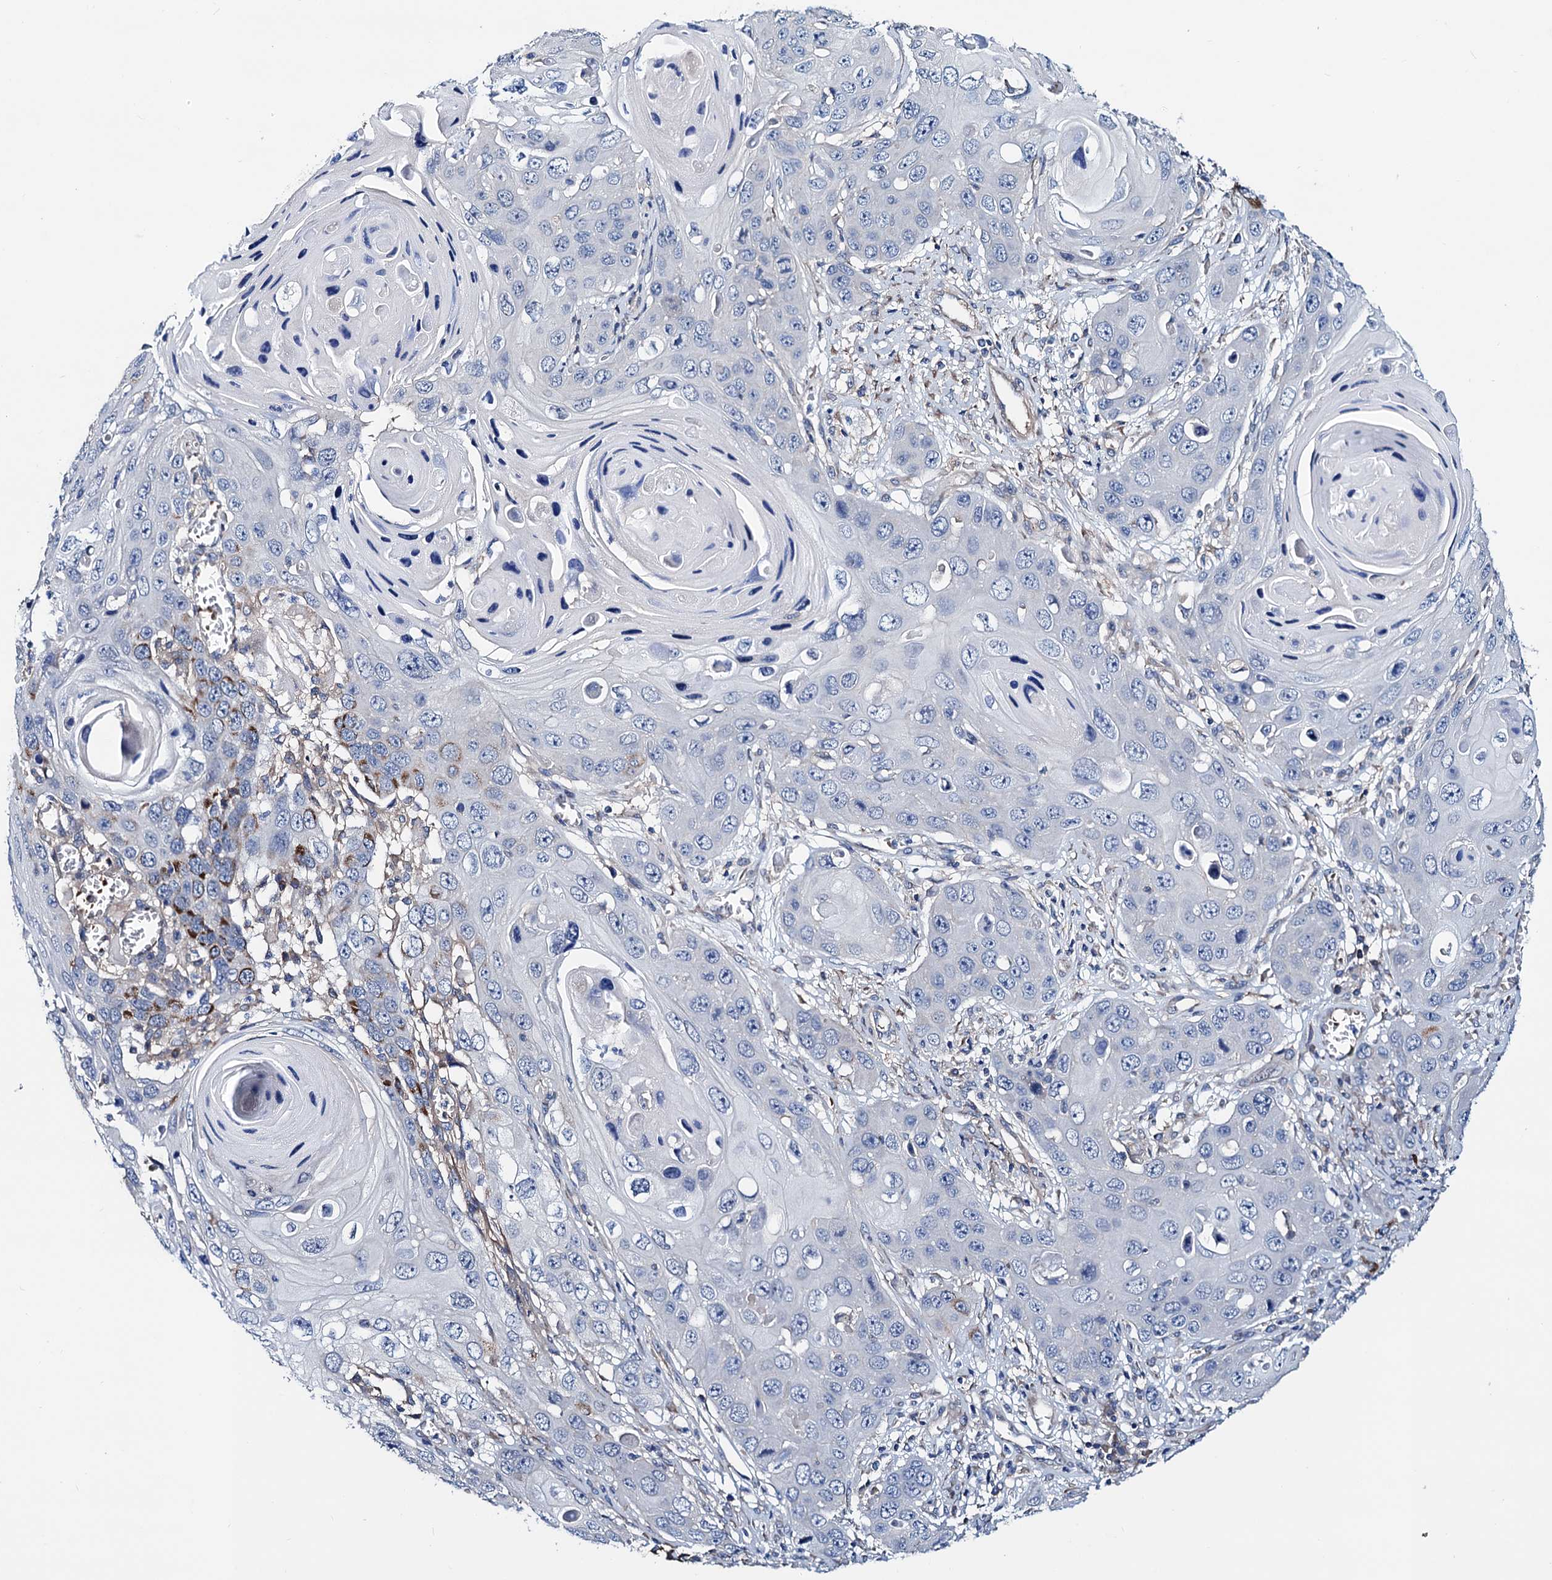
{"staining": {"intensity": "negative", "quantity": "none", "location": "none"}, "tissue": "skin cancer", "cell_type": "Tumor cells", "image_type": "cancer", "snomed": [{"axis": "morphology", "description": "Squamous cell carcinoma, NOS"}, {"axis": "topography", "description": "Skin"}], "caption": "Tumor cells show no significant protein expression in skin cancer.", "gene": "GCOM1", "patient": {"sex": "male", "age": 55}}